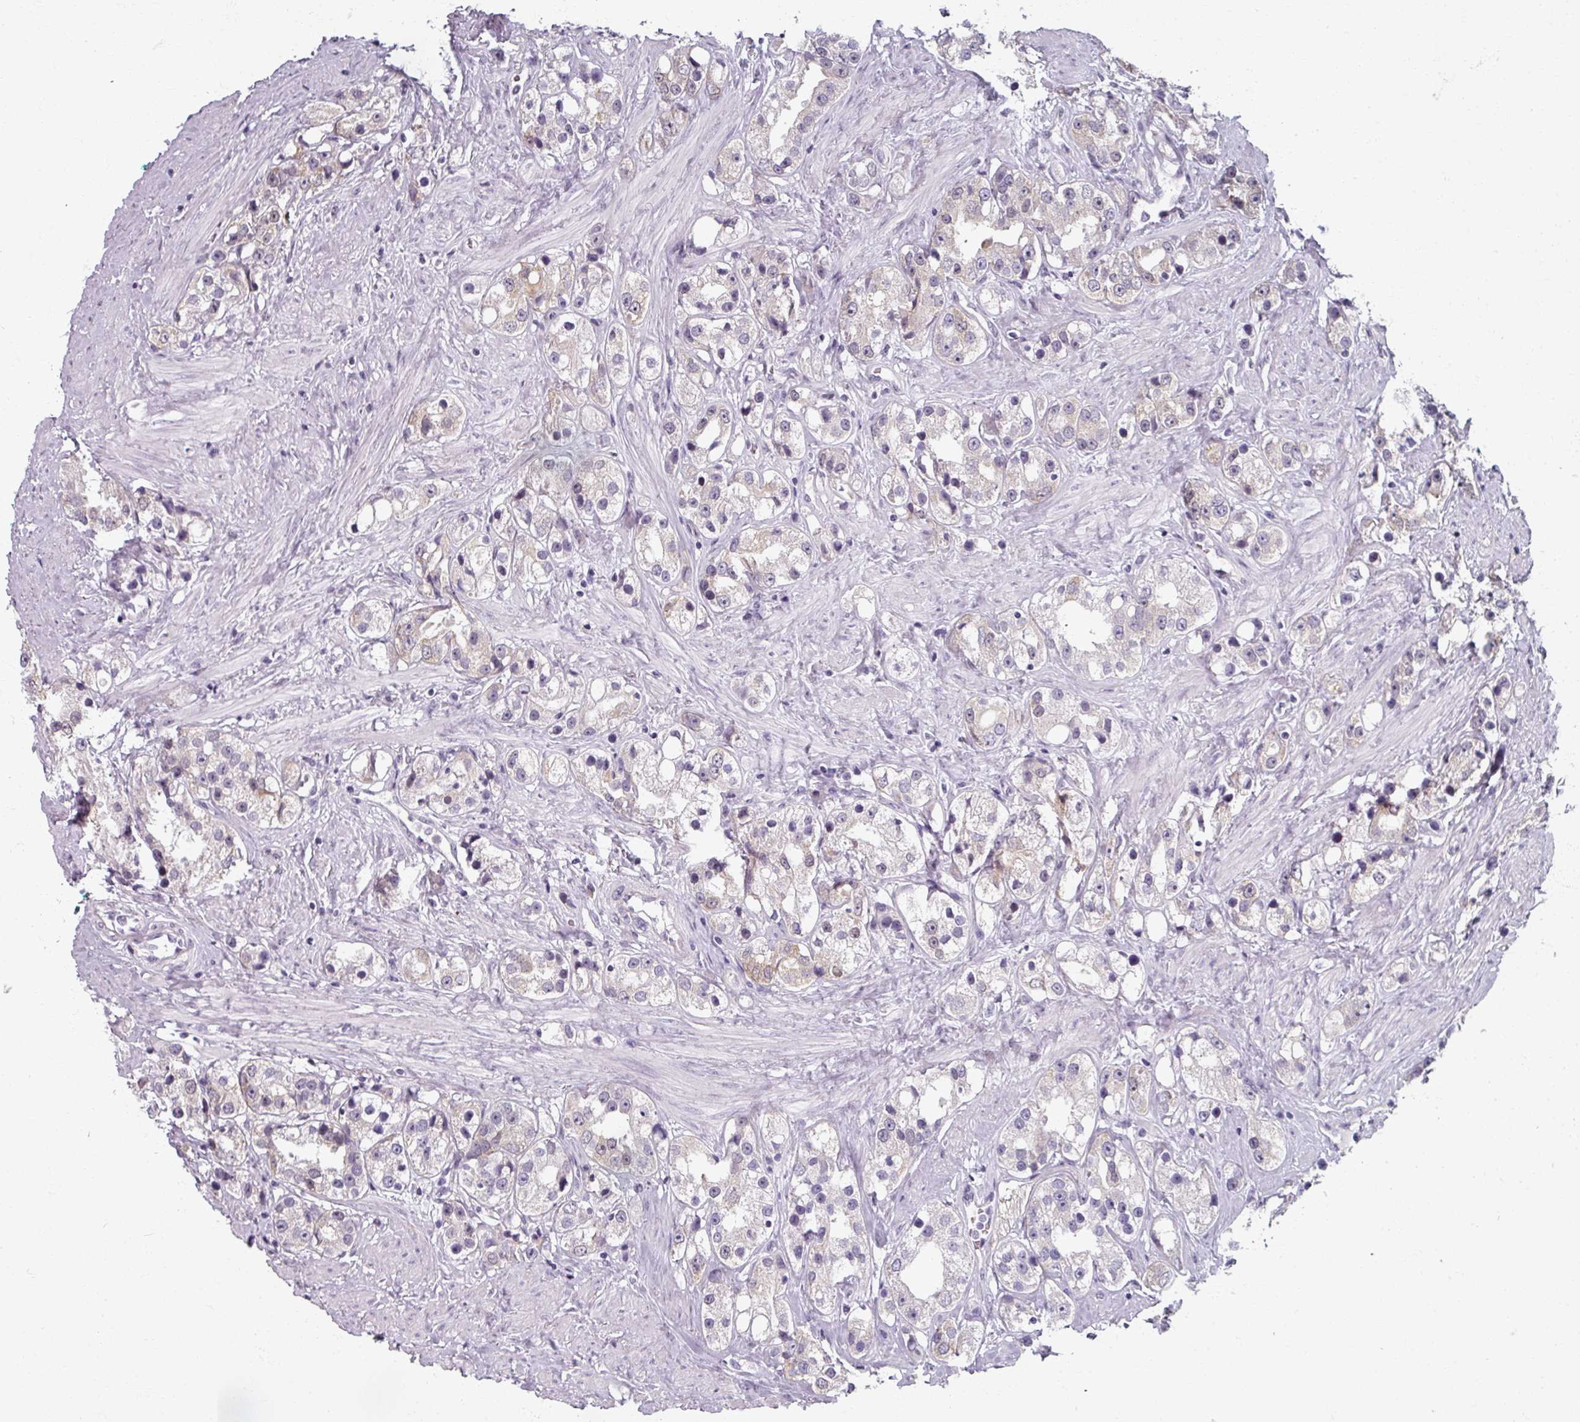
{"staining": {"intensity": "negative", "quantity": "none", "location": "none"}, "tissue": "prostate cancer", "cell_type": "Tumor cells", "image_type": "cancer", "snomed": [{"axis": "morphology", "description": "Adenocarcinoma, NOS"}, {"axis": "topography", "description": "Prostate"}], "caption": "Immunohistochemical staining of human prostate adenocarcinoma displays no significant positivity in tumor cells. (Brightfield microscopy of DAB (3,3'-diaminobenzidine) immunohistochemistry (IHC) at high magnification).", "gene": "RIPOR3", "patient": {"sex": "male", "age": 79}}